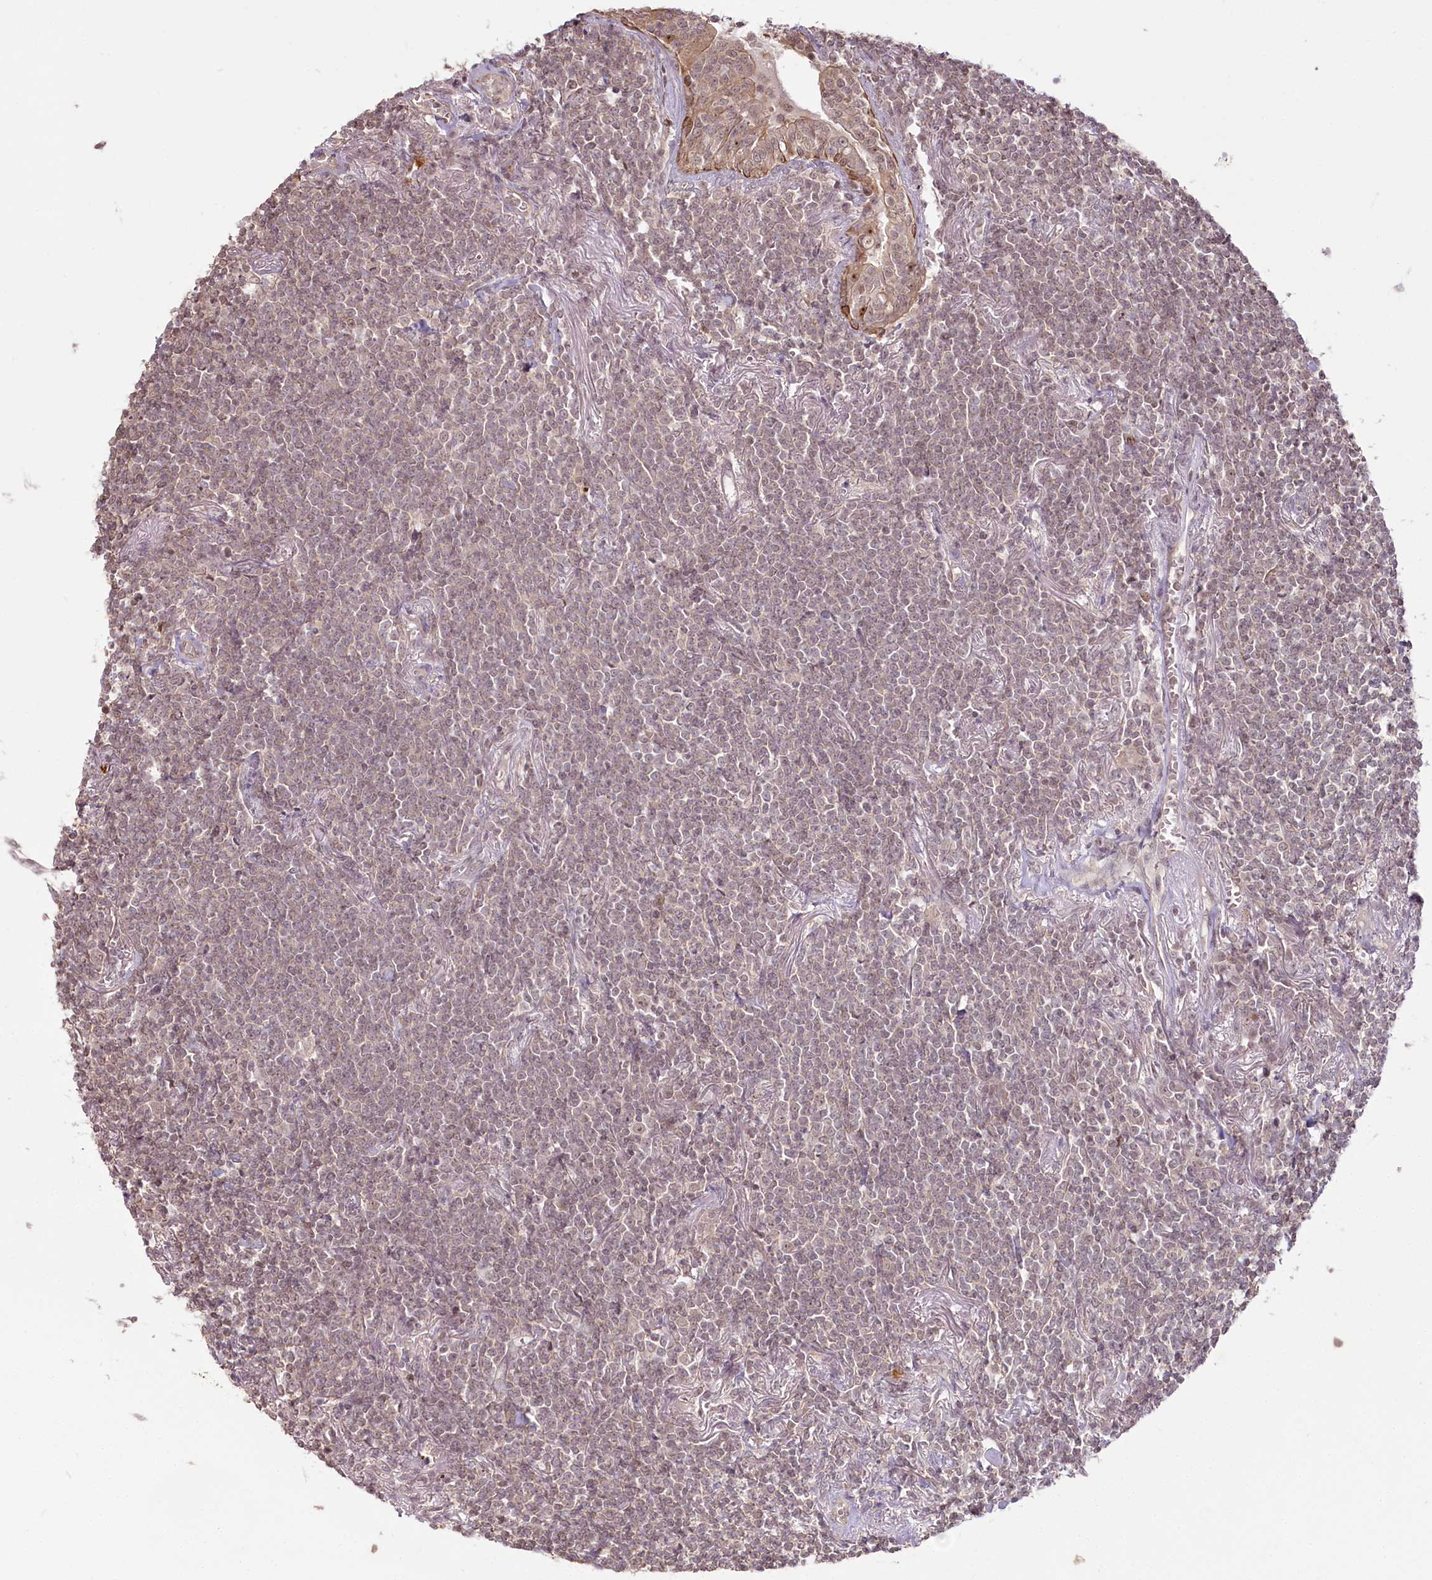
{"staining": {"intensity": "weak", "quantity": "25%-75%", "location": "nuclear"}, "tissue": "lymphoma", "cell_type": "Tumor cells", "image_type": "cancer", "snomed": [{"axis": "morphology", "description": "Malignant lymphoma, non-Hodgkin's type, Low grade"}, {"axis": "topography", "description": "Lung"}], "caption": "A micrograph of human low-grade malignant lymphoma, non-Hodgkin's type stained for a protein exhibits weak nuclear brown staining in tumor cells. (DAB (3,3'-diaminobenzidine) IHC with brightfield microscopy, high magnification).", "gene": "R3HDM2", "patient": {"sex": "female", "age": 71}}